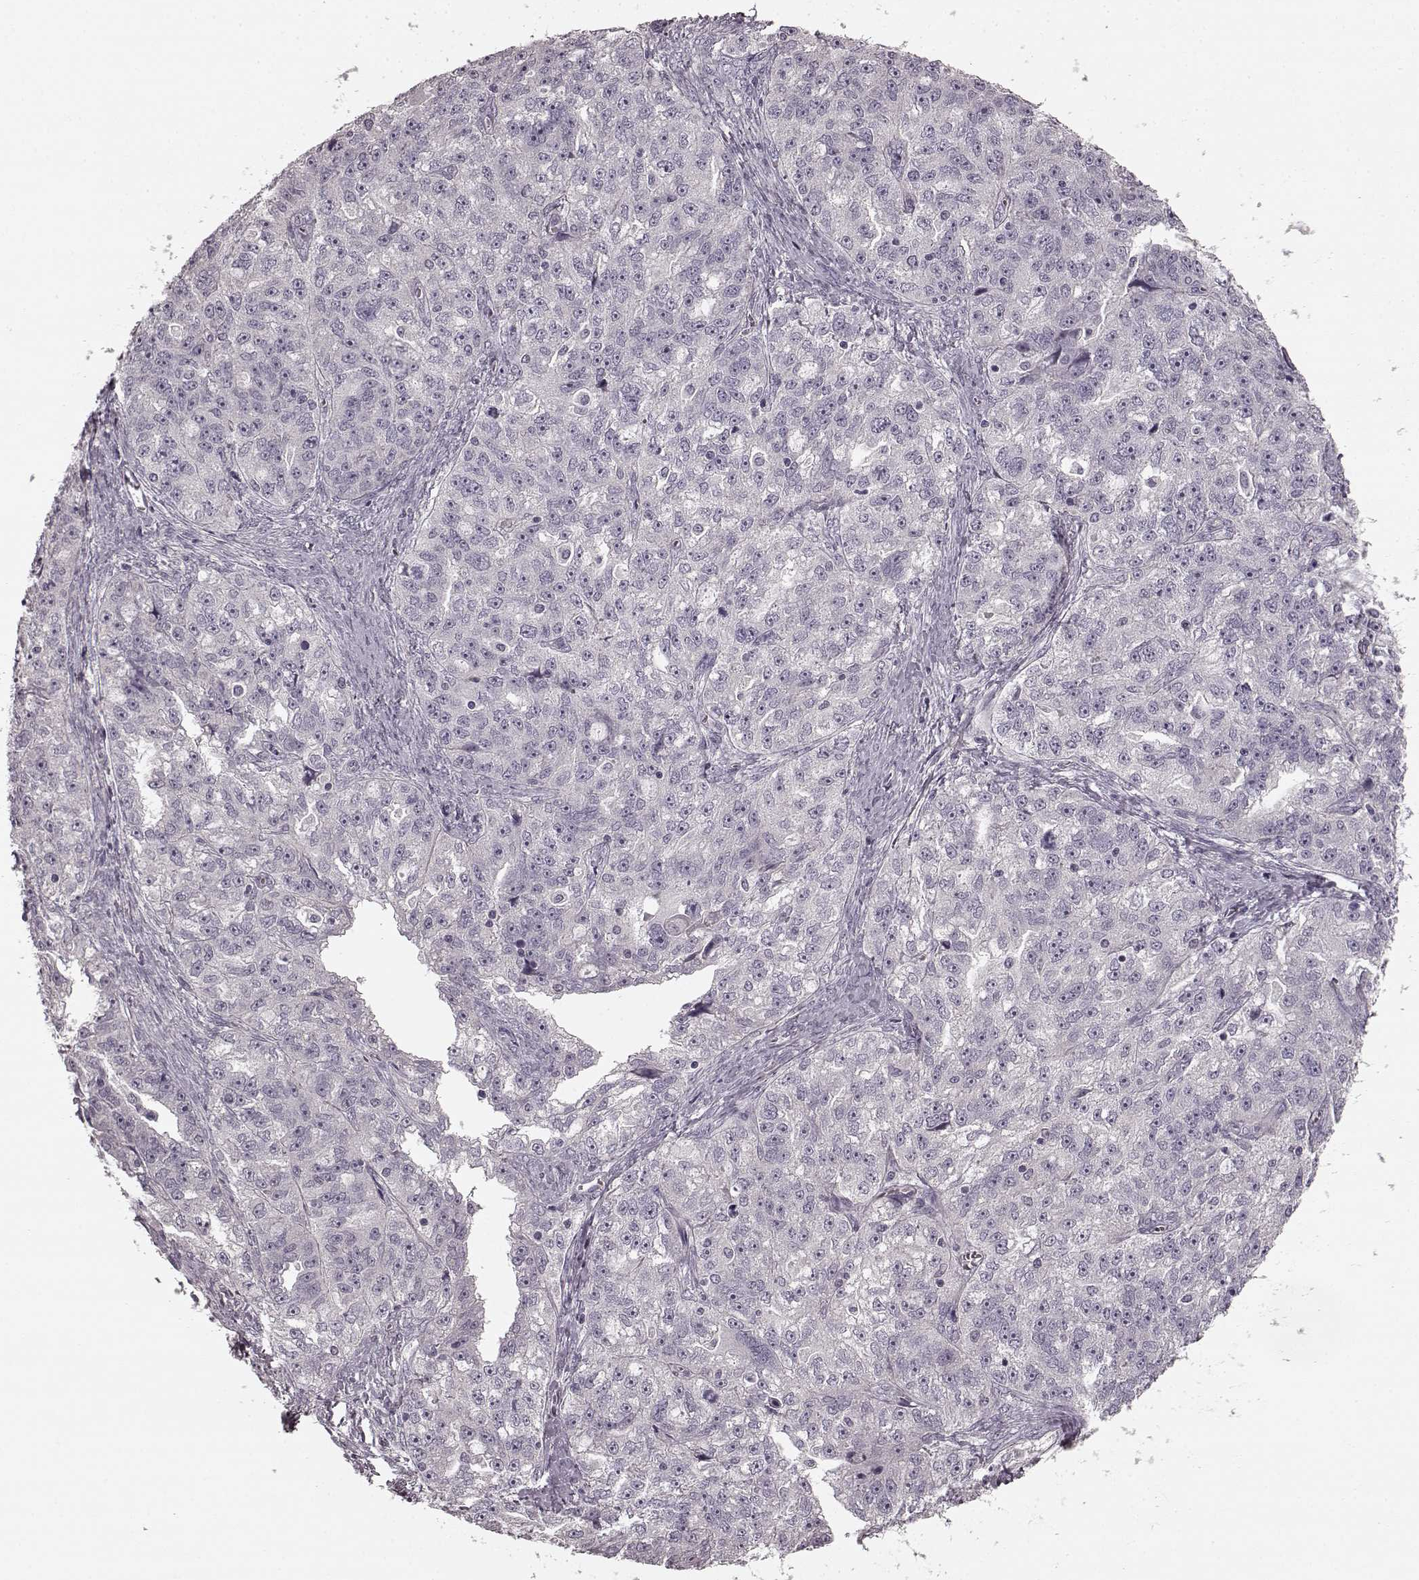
{"staining": {"intensity": "negative", "quantity": "none", "location": "none"}, "tissue": "ovarian cancer", "cell_type": "Tumor cells", "image_type": "cancer", "snomed": [{"axis": "morphology", "description": "Cystadenocarcinoma, serous, NOS"}, {"axis": "topography", "description": "Ovary"}], "caption": "A micrograph of human ovarian cancer (serous cystadenocarcinoma) is negative for staining in tumor cells.", "gene": "PRKCE", "patient": {"sex": "female", "age": 51}}